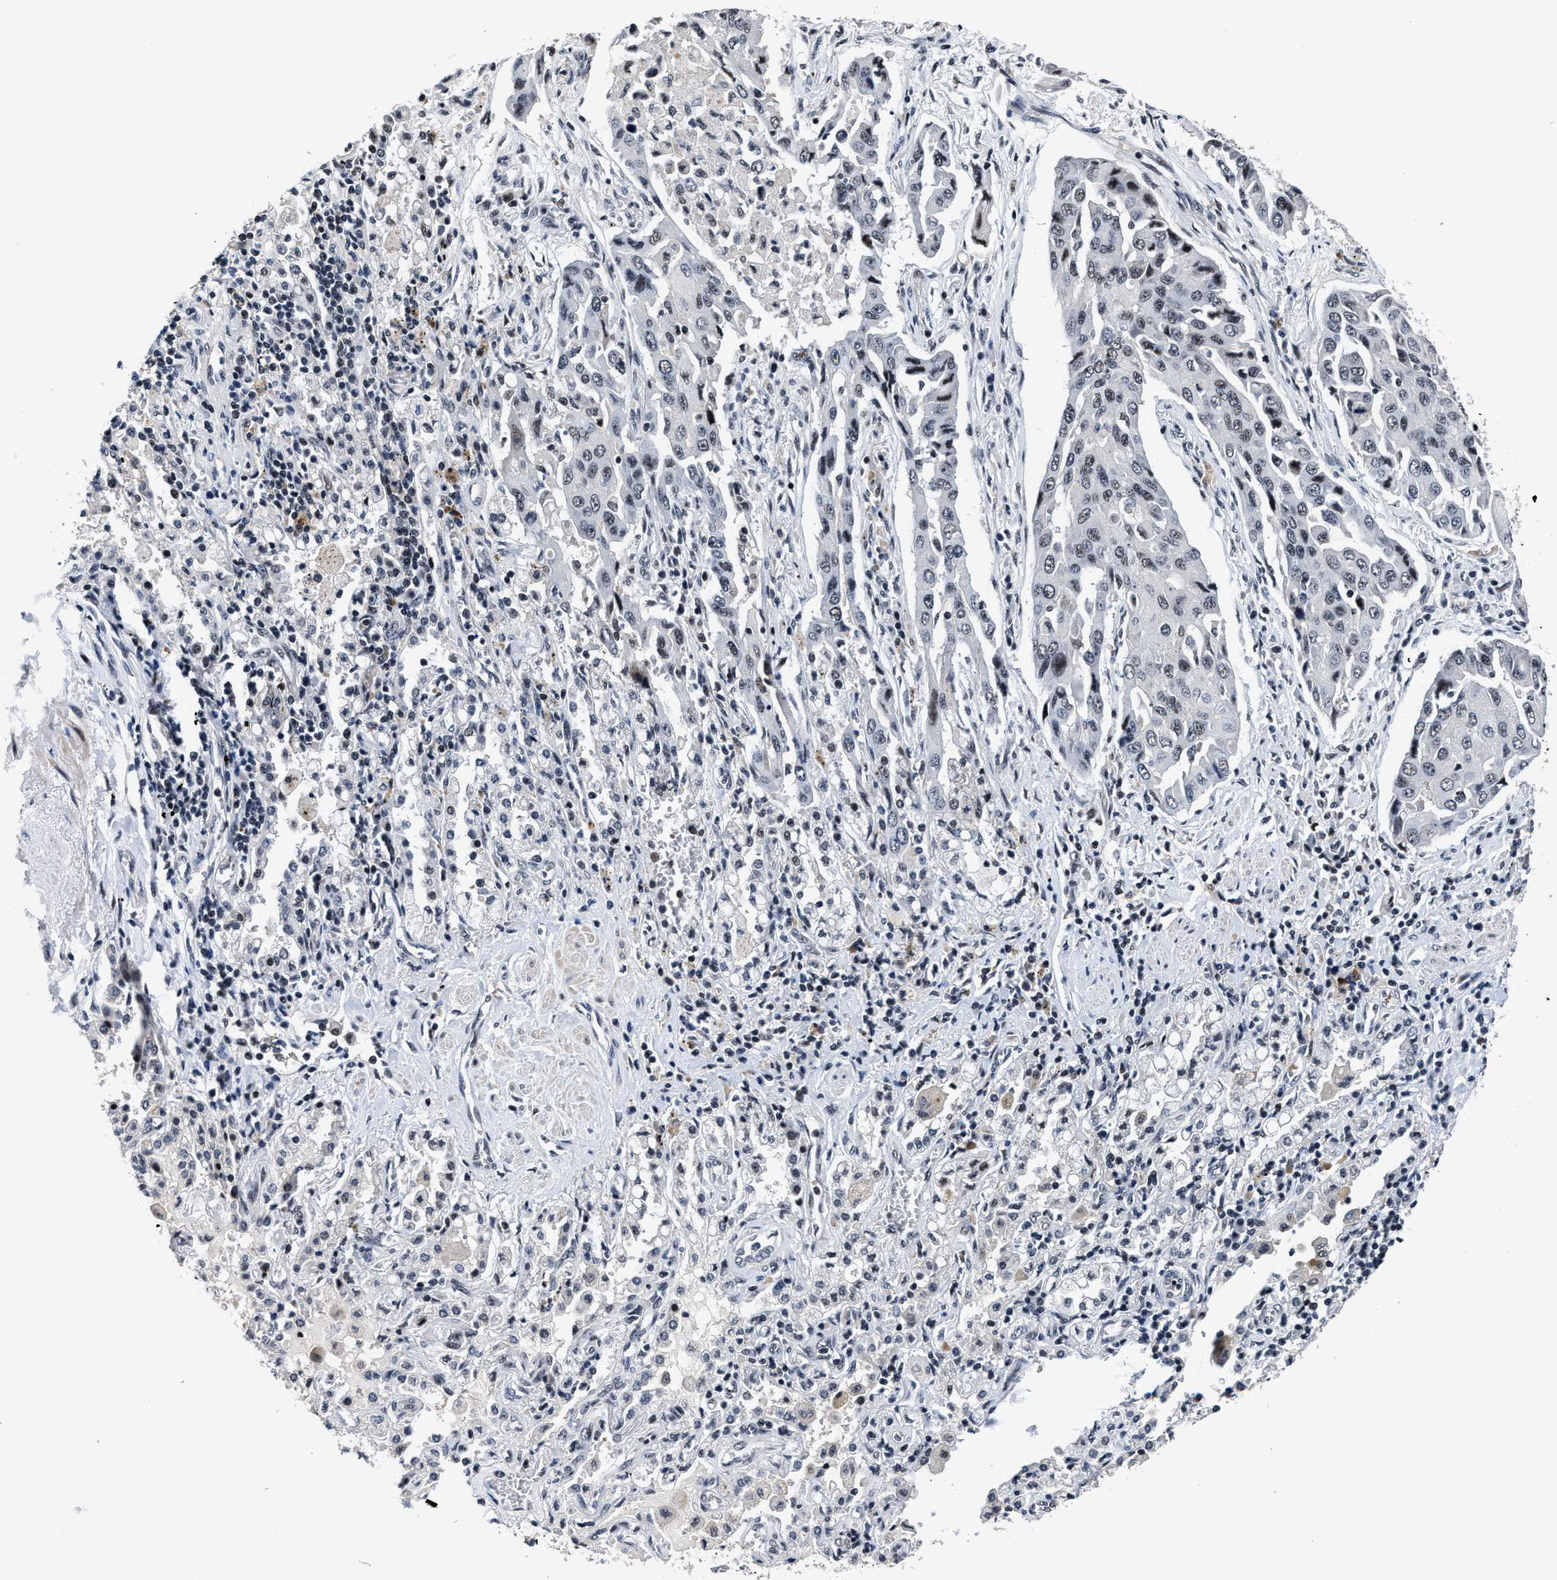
{"staining": {"intensity": "weak", "quantity": "<25%", "location": "nuclear"}, "tissue": "lung cancer", "cell_type": "Tumor cells", "image_type": "cancer", "snomed": [{"axis": "morphology", "description": "Adenocarcinoma, NOS"}, {"axis": "topography", "description": "Lung"}], "caption": "An IHC image of lung cancer (adenocarcinoma) is shown. There is no staining in tumor cells of lung cancer (adenocarcinoma).", "gene": "ZNF233", "patient": {"sex": "female", "age": 65}}